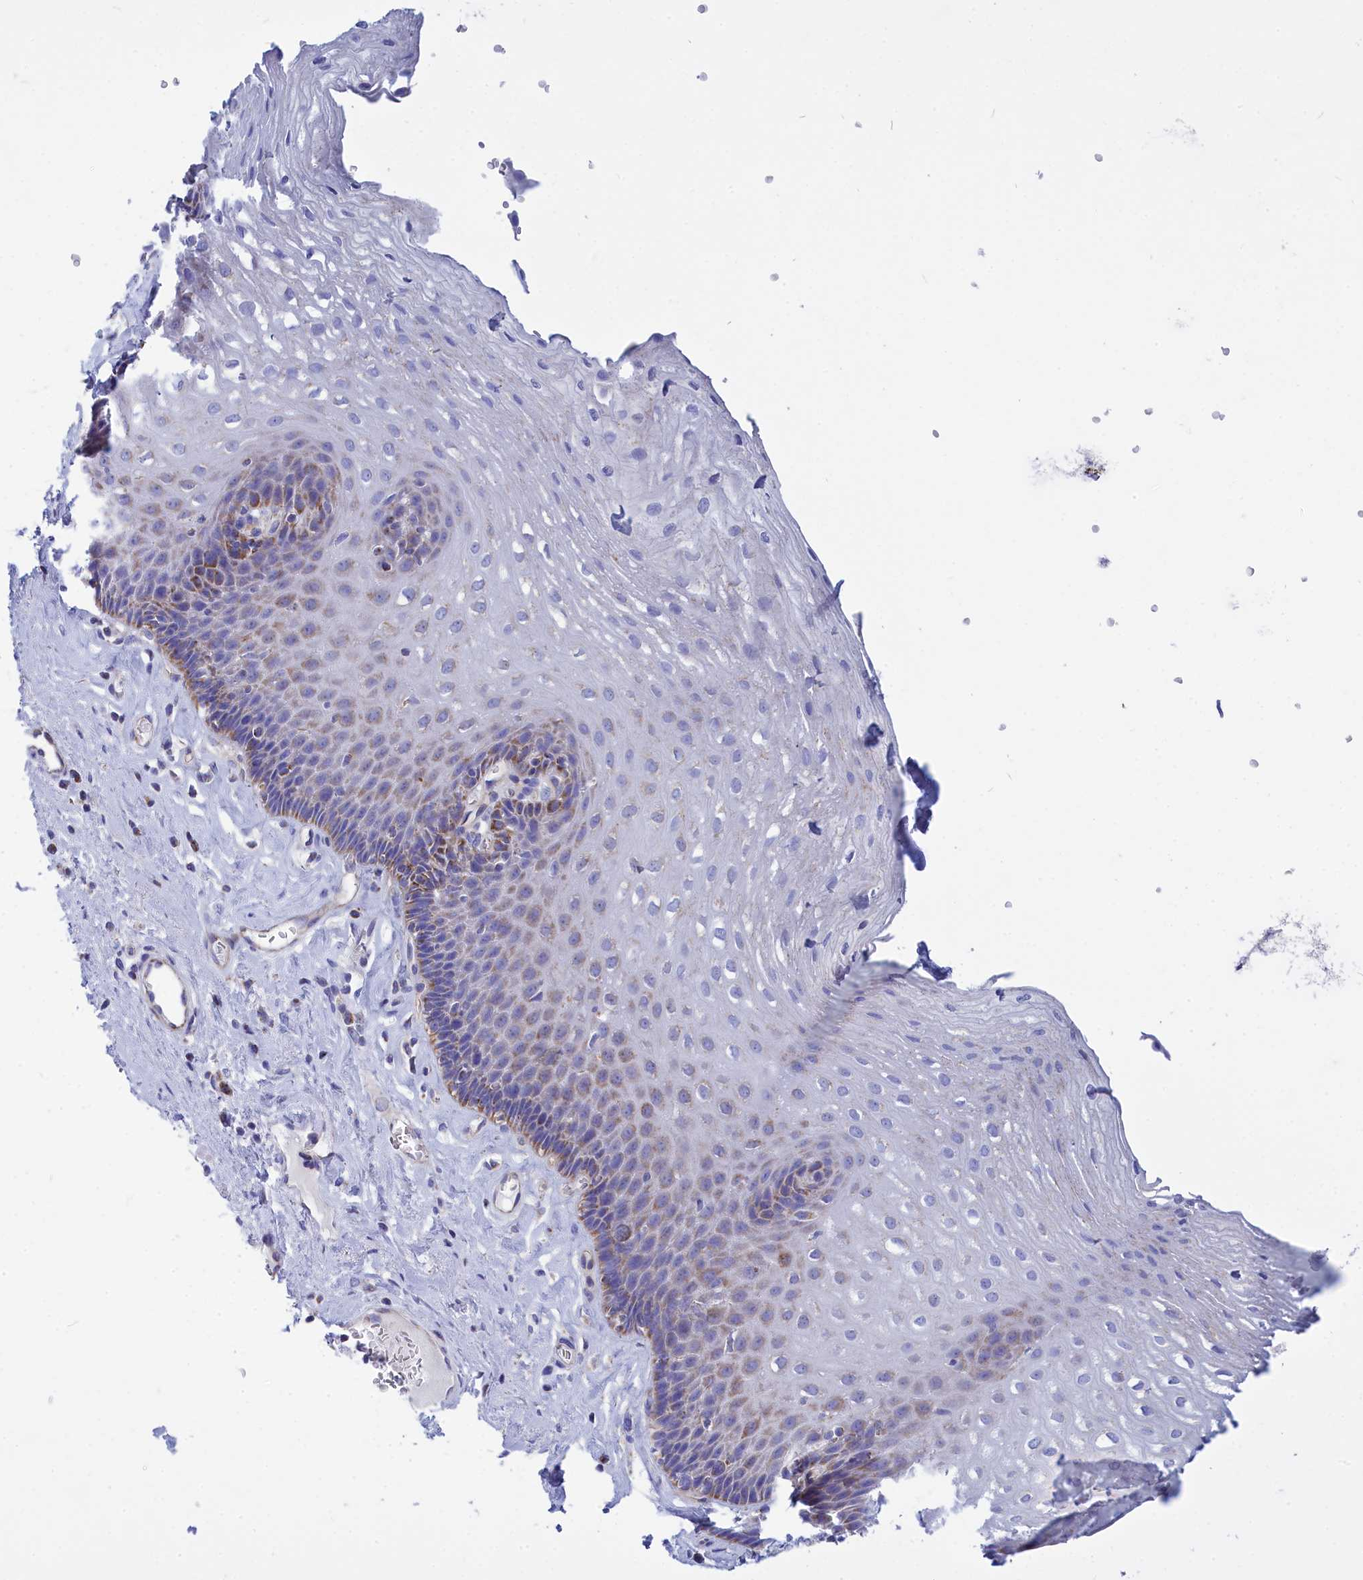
{"staining": {"intensity": "moderate", "quantity": "25%-75%", "location": "cytoplasmic/membranous"}, "tissue": "esophagus", "cell_type": "Squamous epithelial cells", "image_type": "normal", "snomed": [{"axis": "morphology", "description": "Normal tissue, NOS"}, {"axis": "topography", "description": "Esophagus"}], "caption": "A photomicrograph of esophagus stained for a protein demonstrates moderate cytoplasmic/membranous brown staining in squamous epithelial cells. (Brightfield microscopy of DAB IHC at high magnification).", "gene": "CCRL2", "patient": {"sex": "female", "age": 66}}